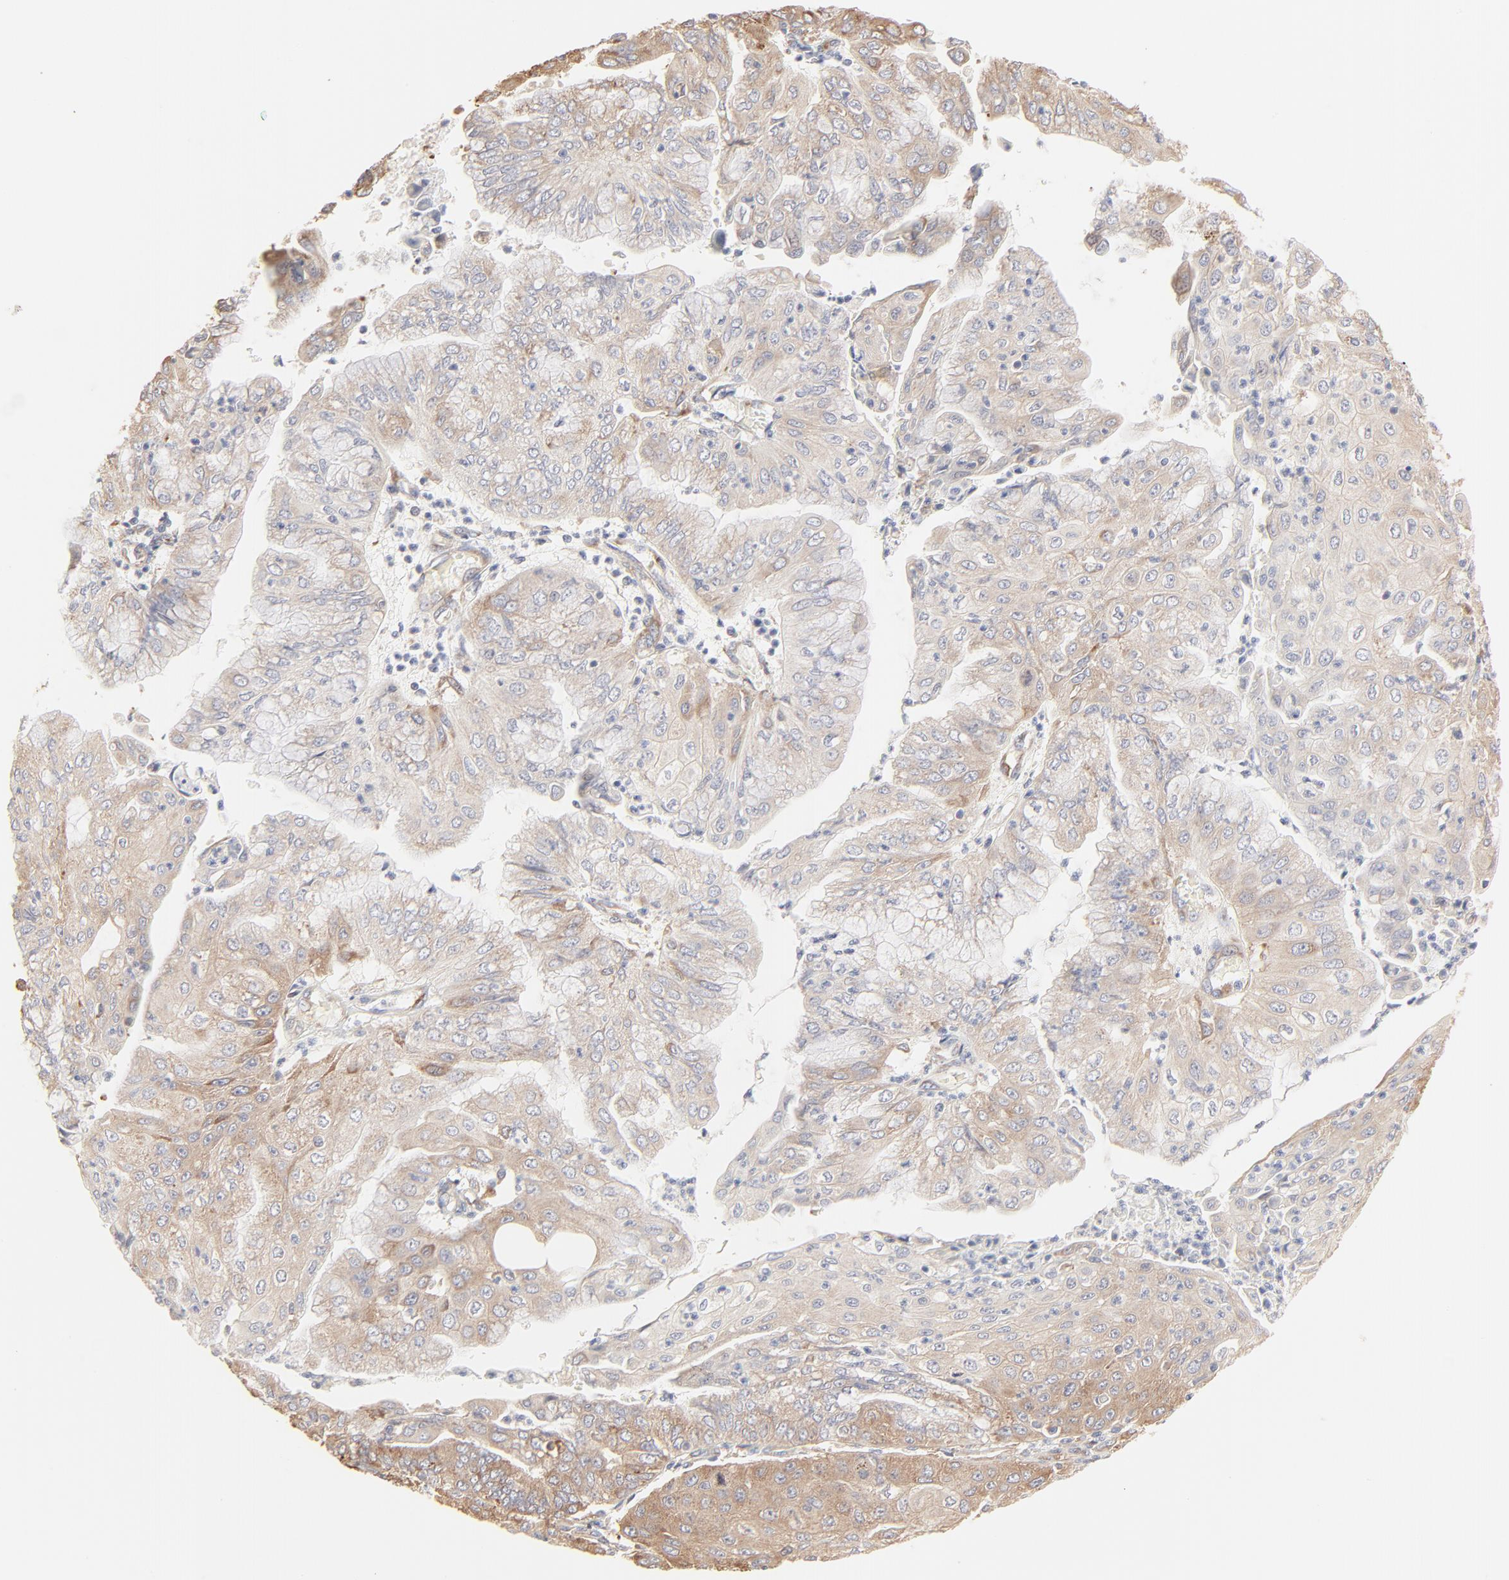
{"staining": {"intensity": "weak", "quantity": ">75%", "location": "cytoplasmic/membranous"}, "tissue": "endometrial cancer", "cell_type": "Tumor cells", "image_type": "cancer", "snomed": [{"axis": "morphology", "description": "Adenocarcinoma, NOS"}, {"axis": "topography", "description": "Endometrium"}], "caption": "A low amount of weak cytoplasmic/membranous expression is appreciated in about >75% of tumor cells in endometrial cancer tissue. (DAB IHC with brightfield microscopy, high magnification).", "gene": "RPS20", "patient": {"sex": "female", "age": 79}}